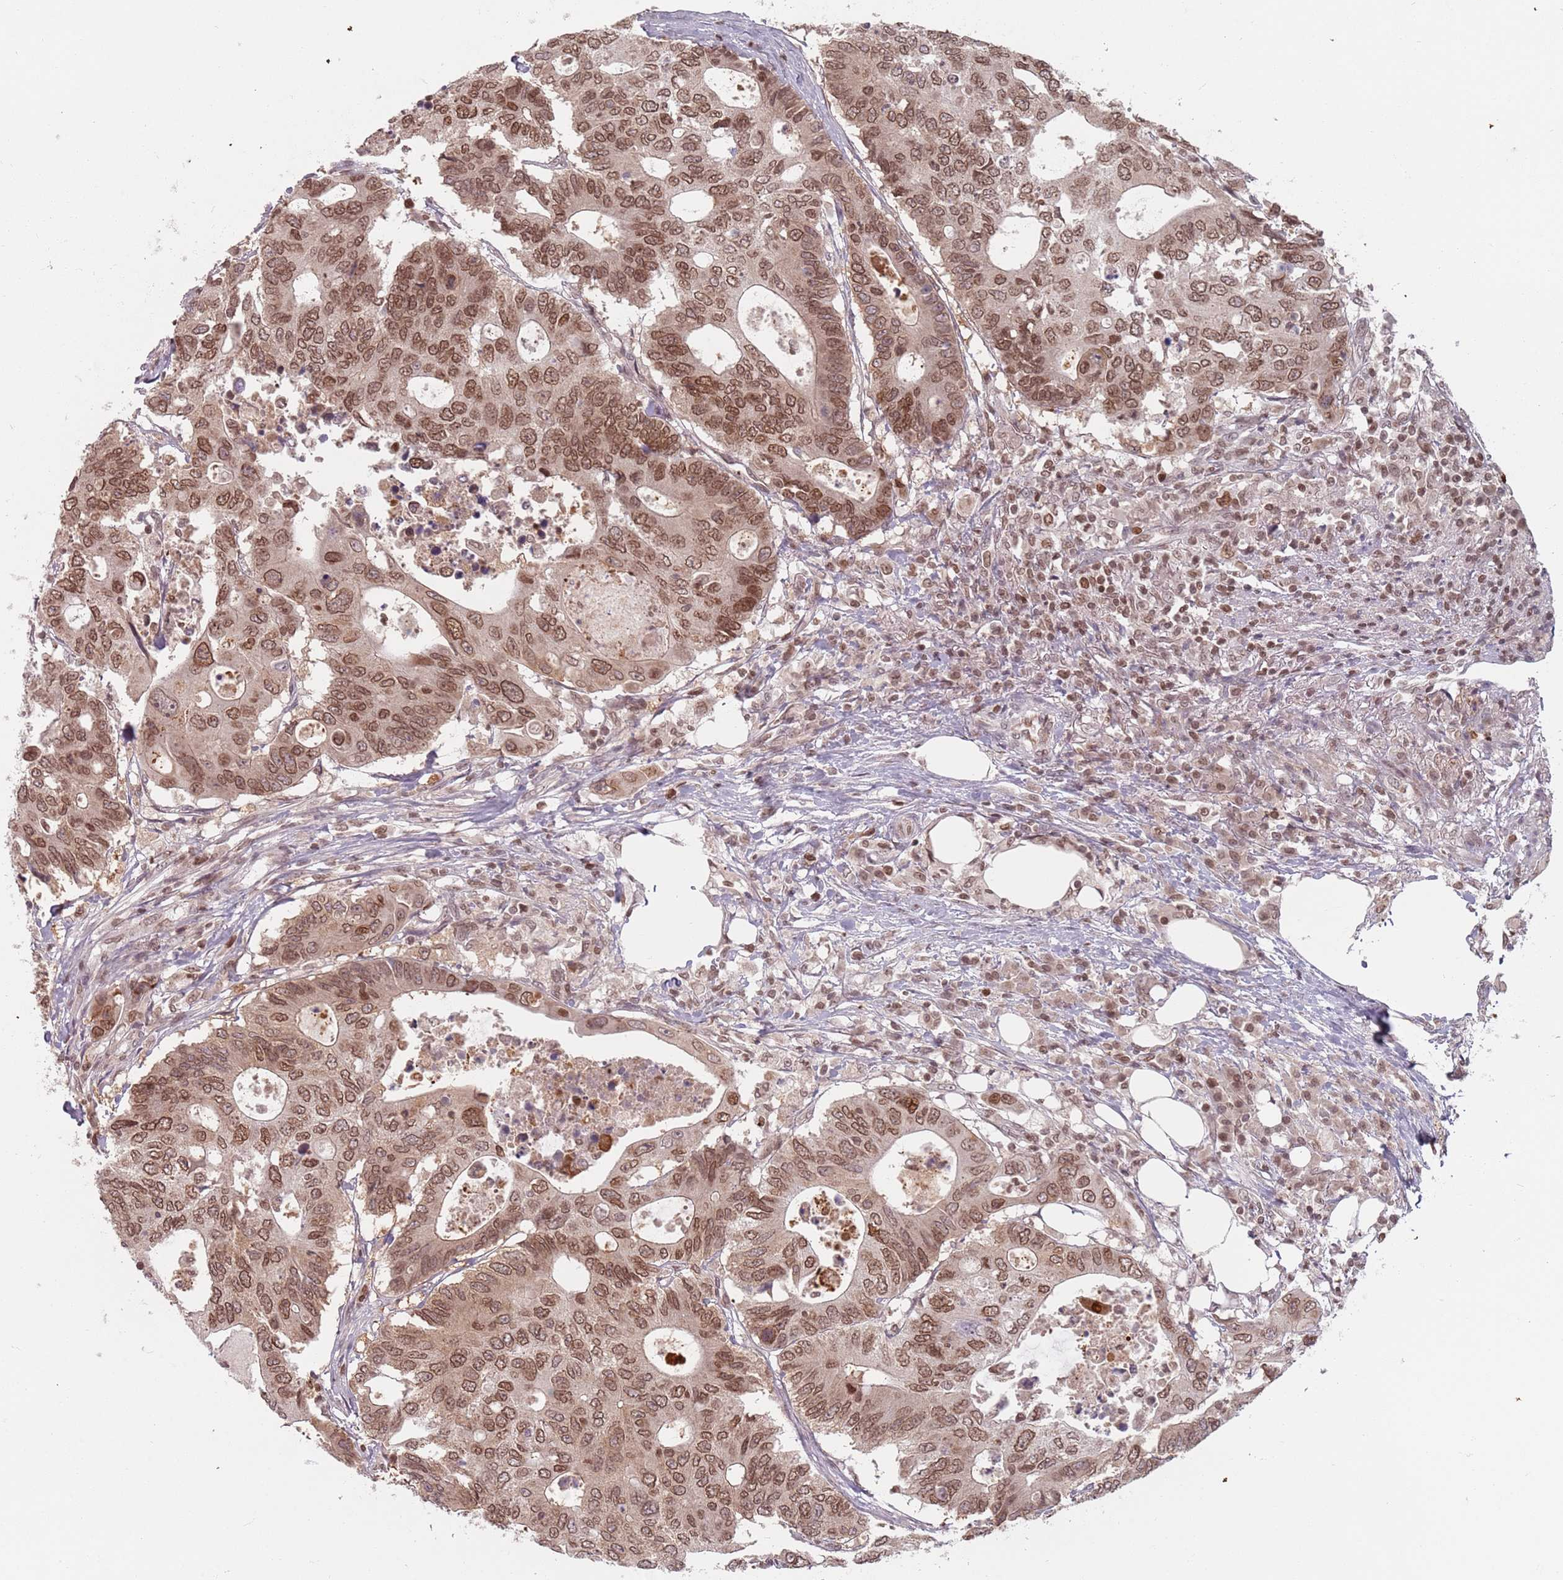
{"staining": {"intensity": "moderate", "quantity": ">75%", "location": "nuclear"}, "tissue": "colorectal cancer", "cell_type": "Tumor cells", "image_type": "cancer", "snomed": [{"axis": "morphology", "description": "Adenocarcinoma, NOS"}, {"axis": "topography", "description": "Colon"}], "caption": "High-power microscopy captured an immunohistochemistry (IHC) image of colorectal cancer, revealing moderate nuclear expression in approximately >75% of tumor cells.", "gene": "NUP50", "patient": {"sex": "male", "age": 71}}